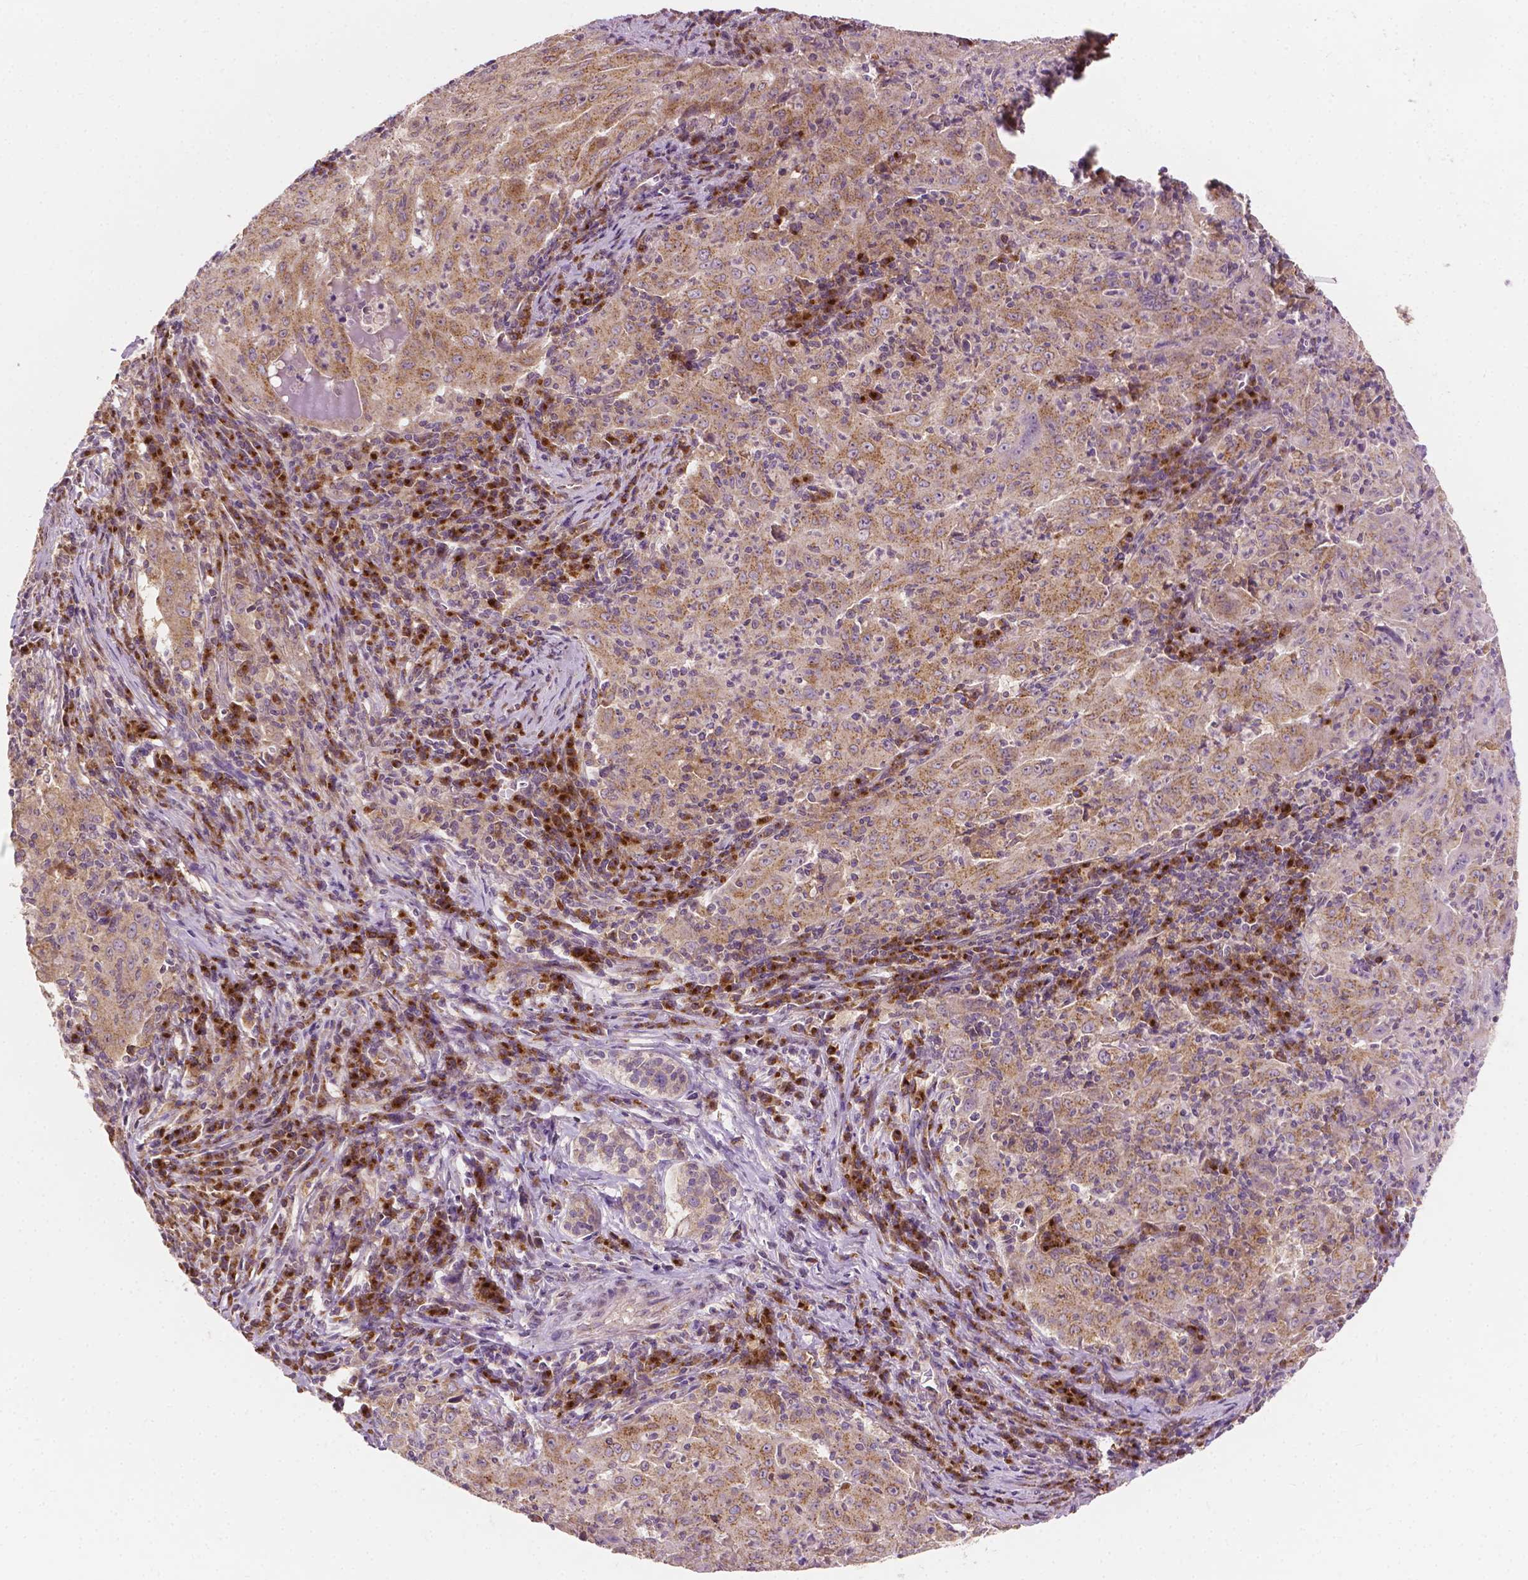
{"staining": {"intensity": "moderate", "quantity": ">75%", "location": "cytoplasmic/membranous"}, "tissue": "pancreatic cancer", "cell_type": "Tumor cells", "image_type": "cancer", "snomed": [{"axis": "morphology", "description": "Adenocarcinoma, NOS"}, {"axis": "topography", "description": "Pancreas"}], "caption": "The image displays staining of pancreatic adenocarcinoma, revealing moderate cytoplasmic/membranous protein expression (brown color) within tumor cells.", "gene": "EBAG9", "patient": {"sex": "male", "age": 63}}